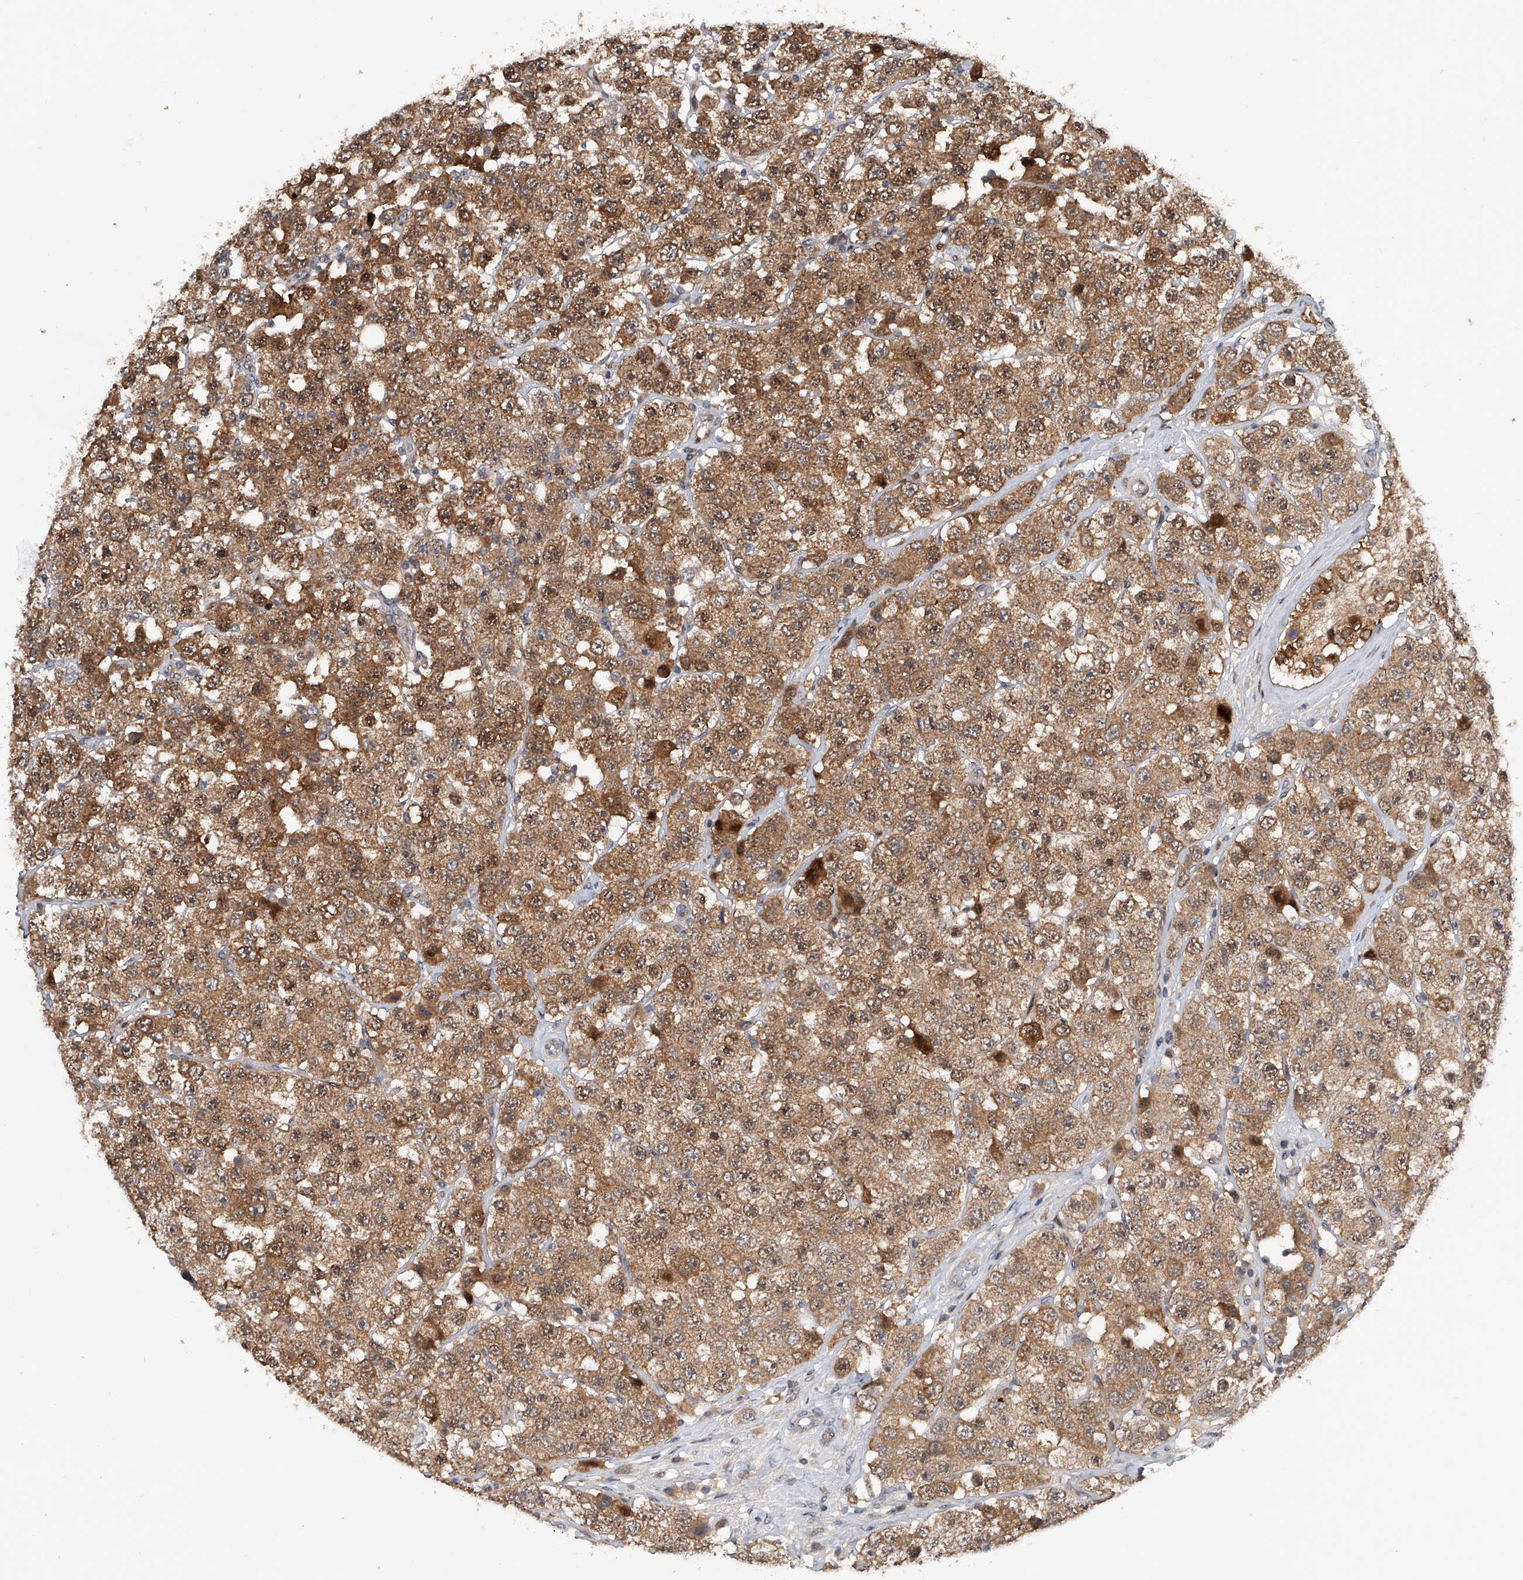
{"staining": {"intensity": "moderate", "quantity": ">75%", "location": "cytoplasmic/membranous,nuclear"}, "tissue": "testis cancer", "cell_type": "Tumor cells", "image_type": "cancer", "snomed": [{"axis": "morphology", "description": "Seminoma, NOS"}, {"axis": "topography", "description": "Testis"}], "caption": "Testis cancer tissue shows moderate cytoplasmic/membranous and nuclear positivity in approximately >75% of tumor cells", "gene": "RWDD2A", "patient": {"sex": "male", "age": 28}}